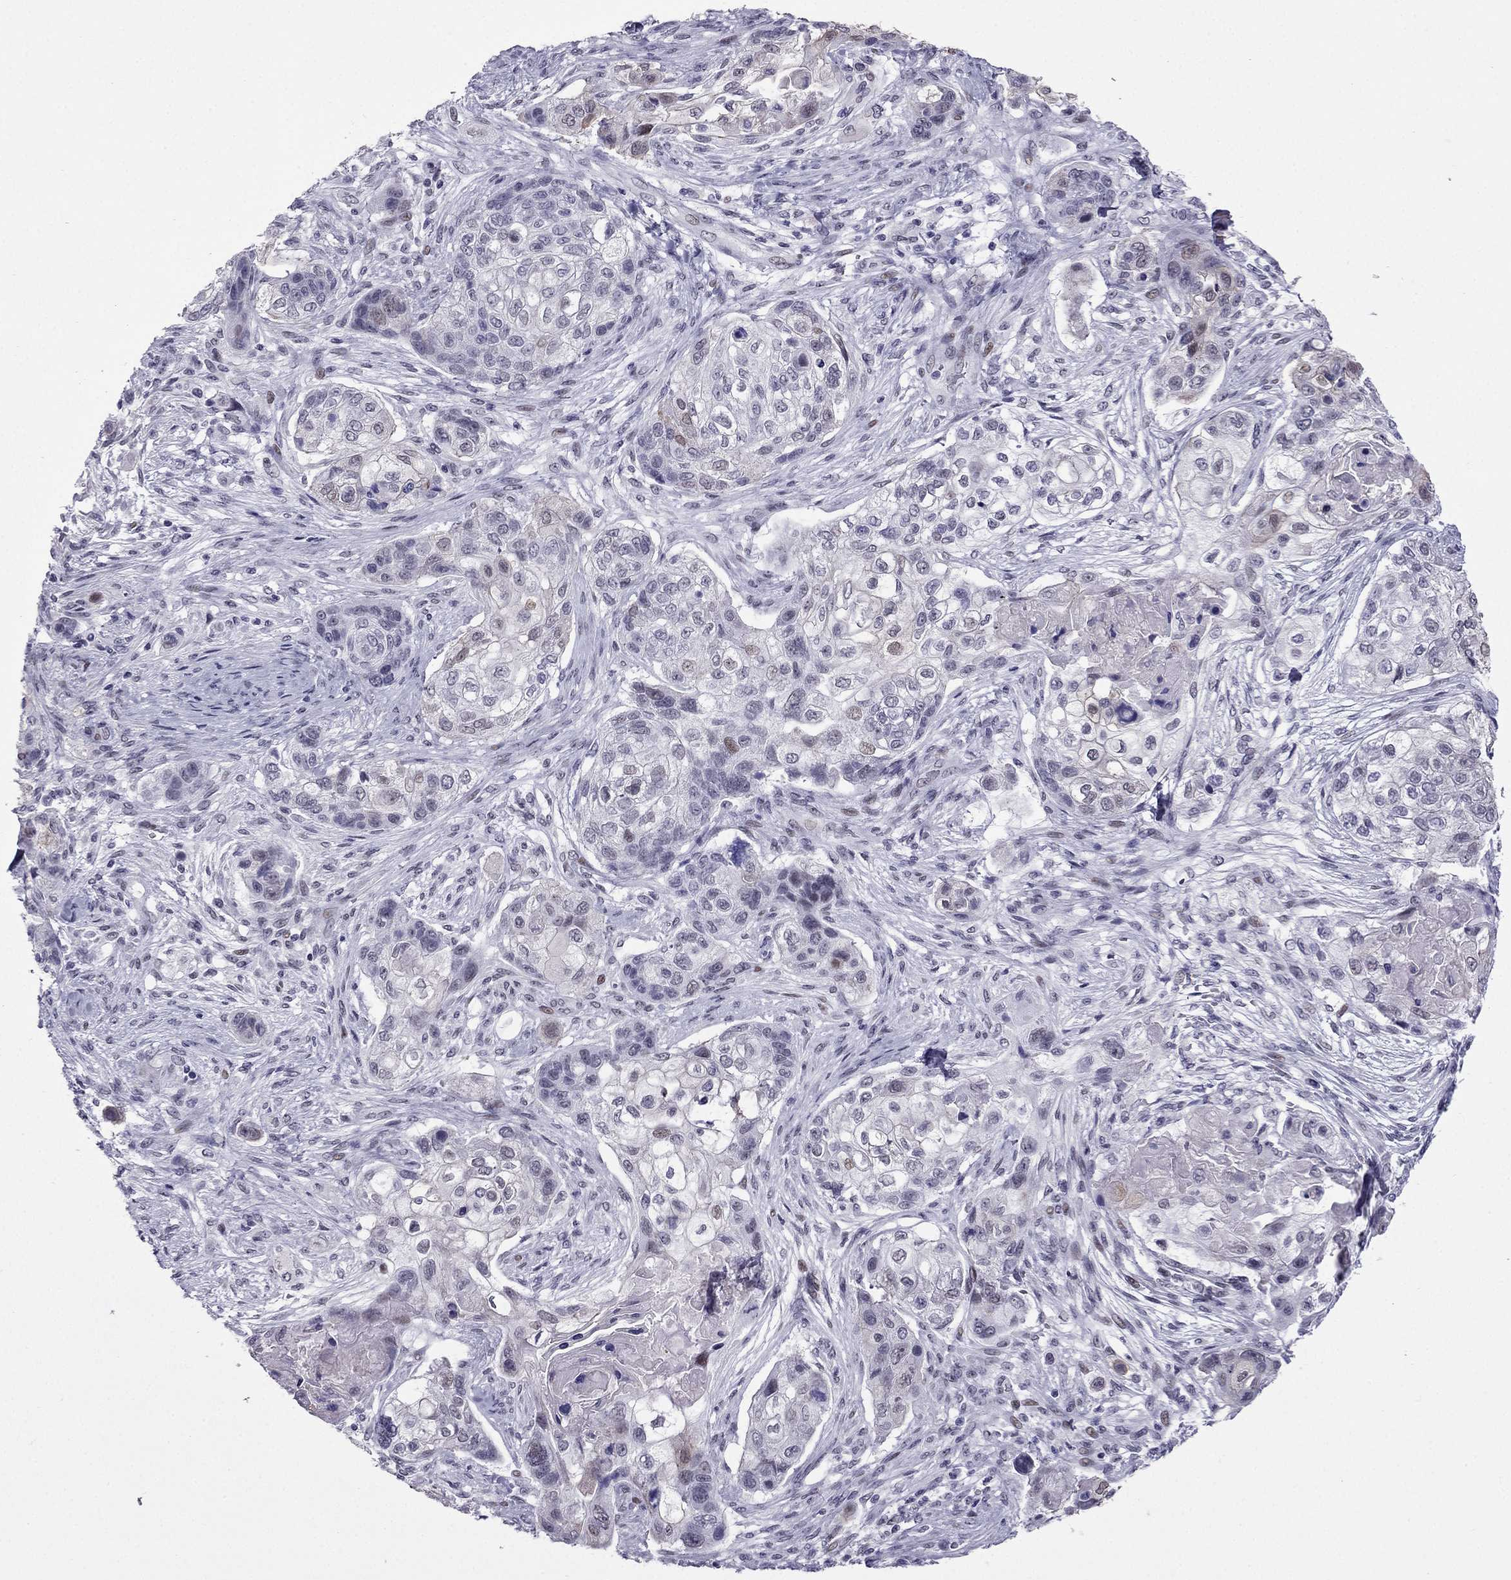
{"staining": {"intensity": "negative", "quantity": "none", "location": "none"}, "tissue": "lung cancer", "cell_type": "Tumor cells", "image_type": "cancer", "snomed": [{"axis": "morphology", "description": "Squamous cell carcinoma, NOS"}, {"axis": "topography", "description": "Lung"}], "caption": "Protein analysis of squamous cell carcinoma (lung) demonstrates no significant staining in tumor cells. The staining was performed using DAB (3,3'-diaminobenzidine) to visualize the protein expression in brown, while the nuclei were stained in blue with hematoxylin (Magnification: 20x).", "gene": "MYLK3", "patient": {"sex": "male", "age": 69}}